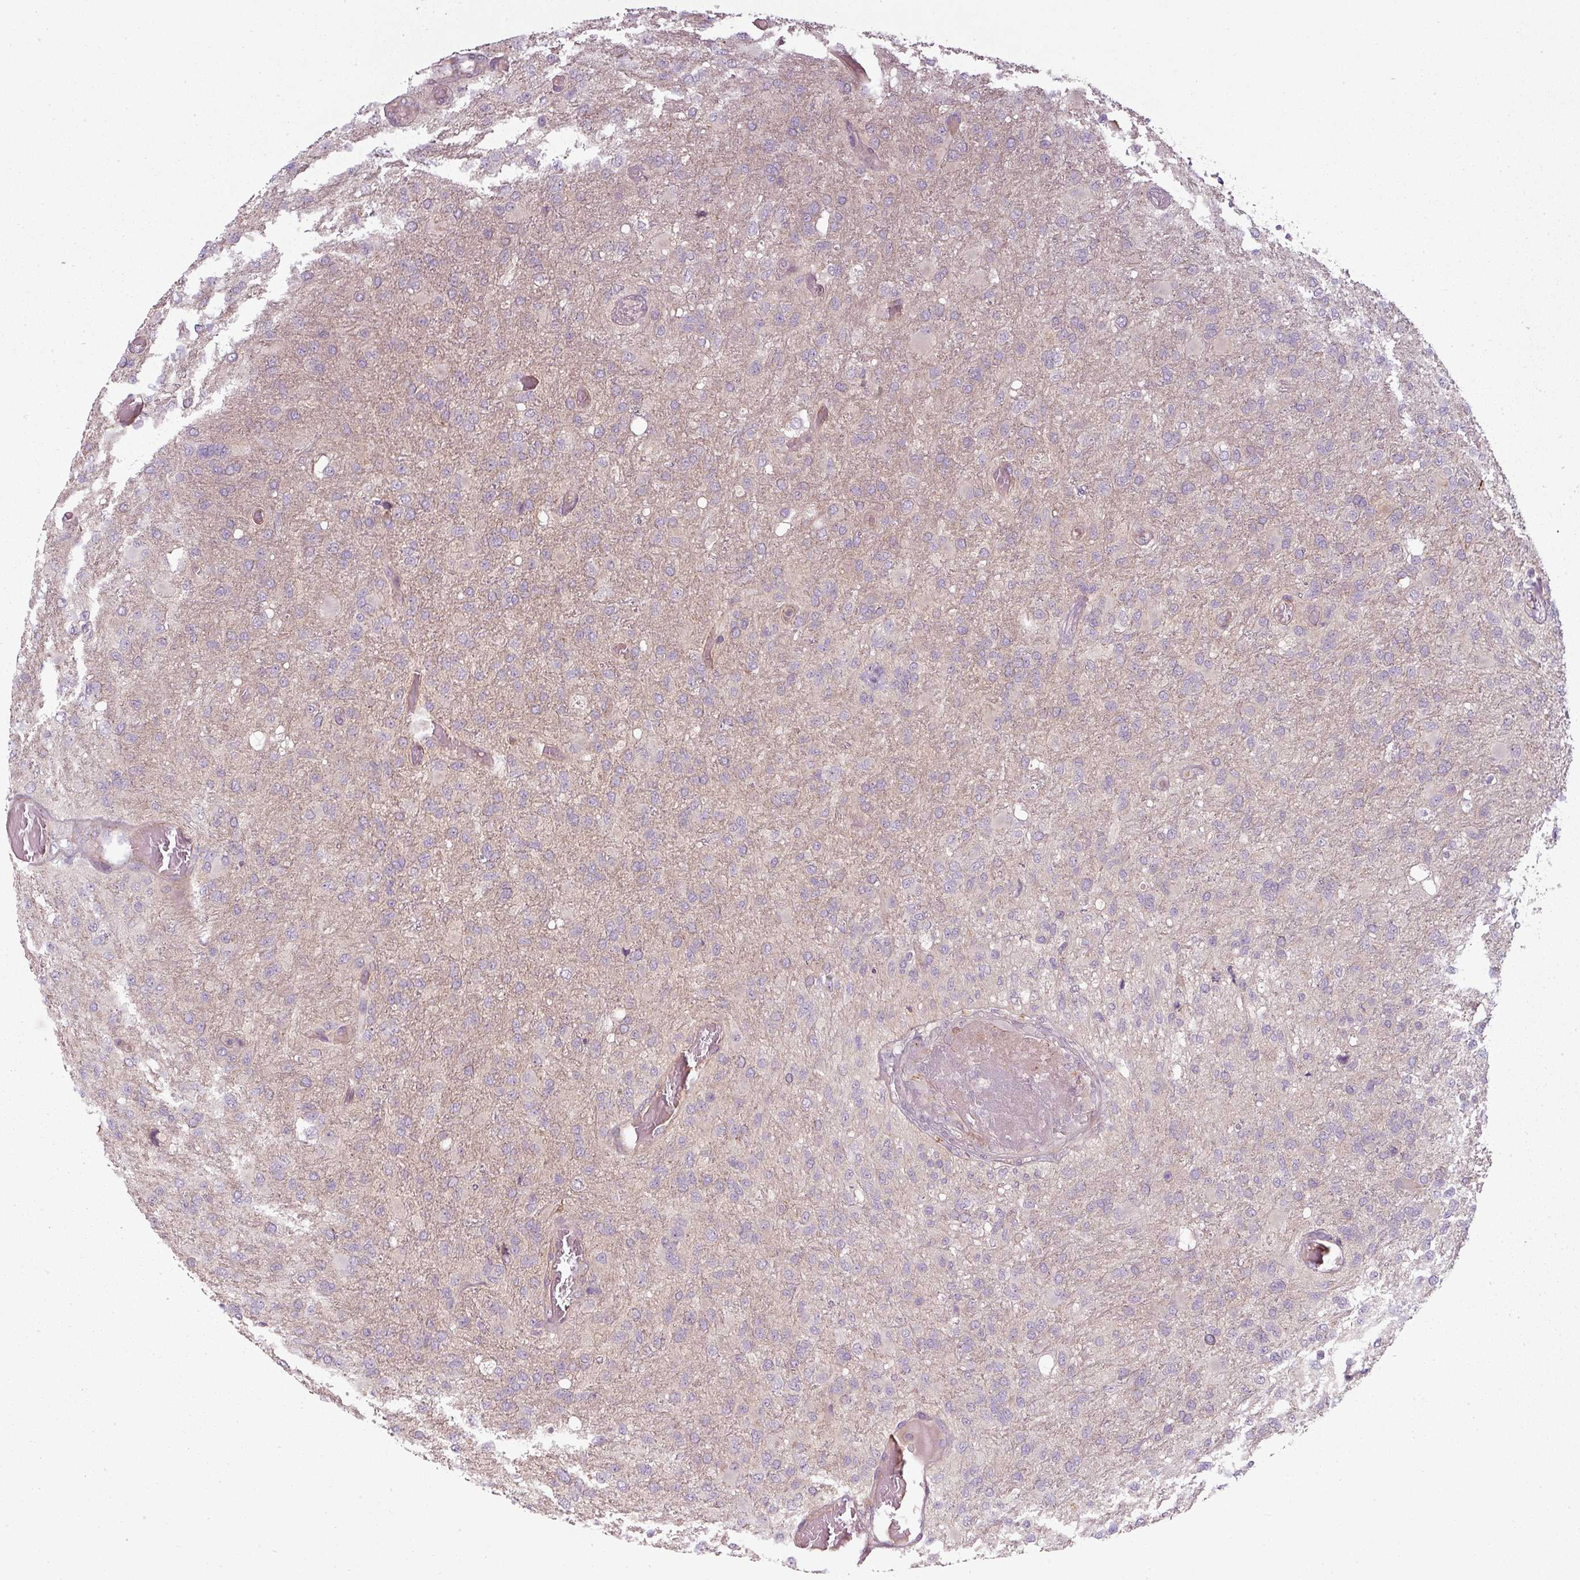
{"staining": {"intensity": "negative", "quantity": "none", "location": "none"}, "tissue": "glioma", "cell_type": "Tumor cells", "image_type": "cancer", "snomed": [{"axis": "morphology", "description": "Glioma, malignant, High grade"}, {"axis": "topography", "description": "Brain"}], "caption": "An image of human high-grade glioma (malignant) is negative for staining in tumor cells. The staining is performed using DAB (3,3'-diaminobenzidine) brown chromogen with nuclei counter-stained in using hematoxylin.", "gene": "SLC16A9", "patient": {"sex": "female", "age": 74}}